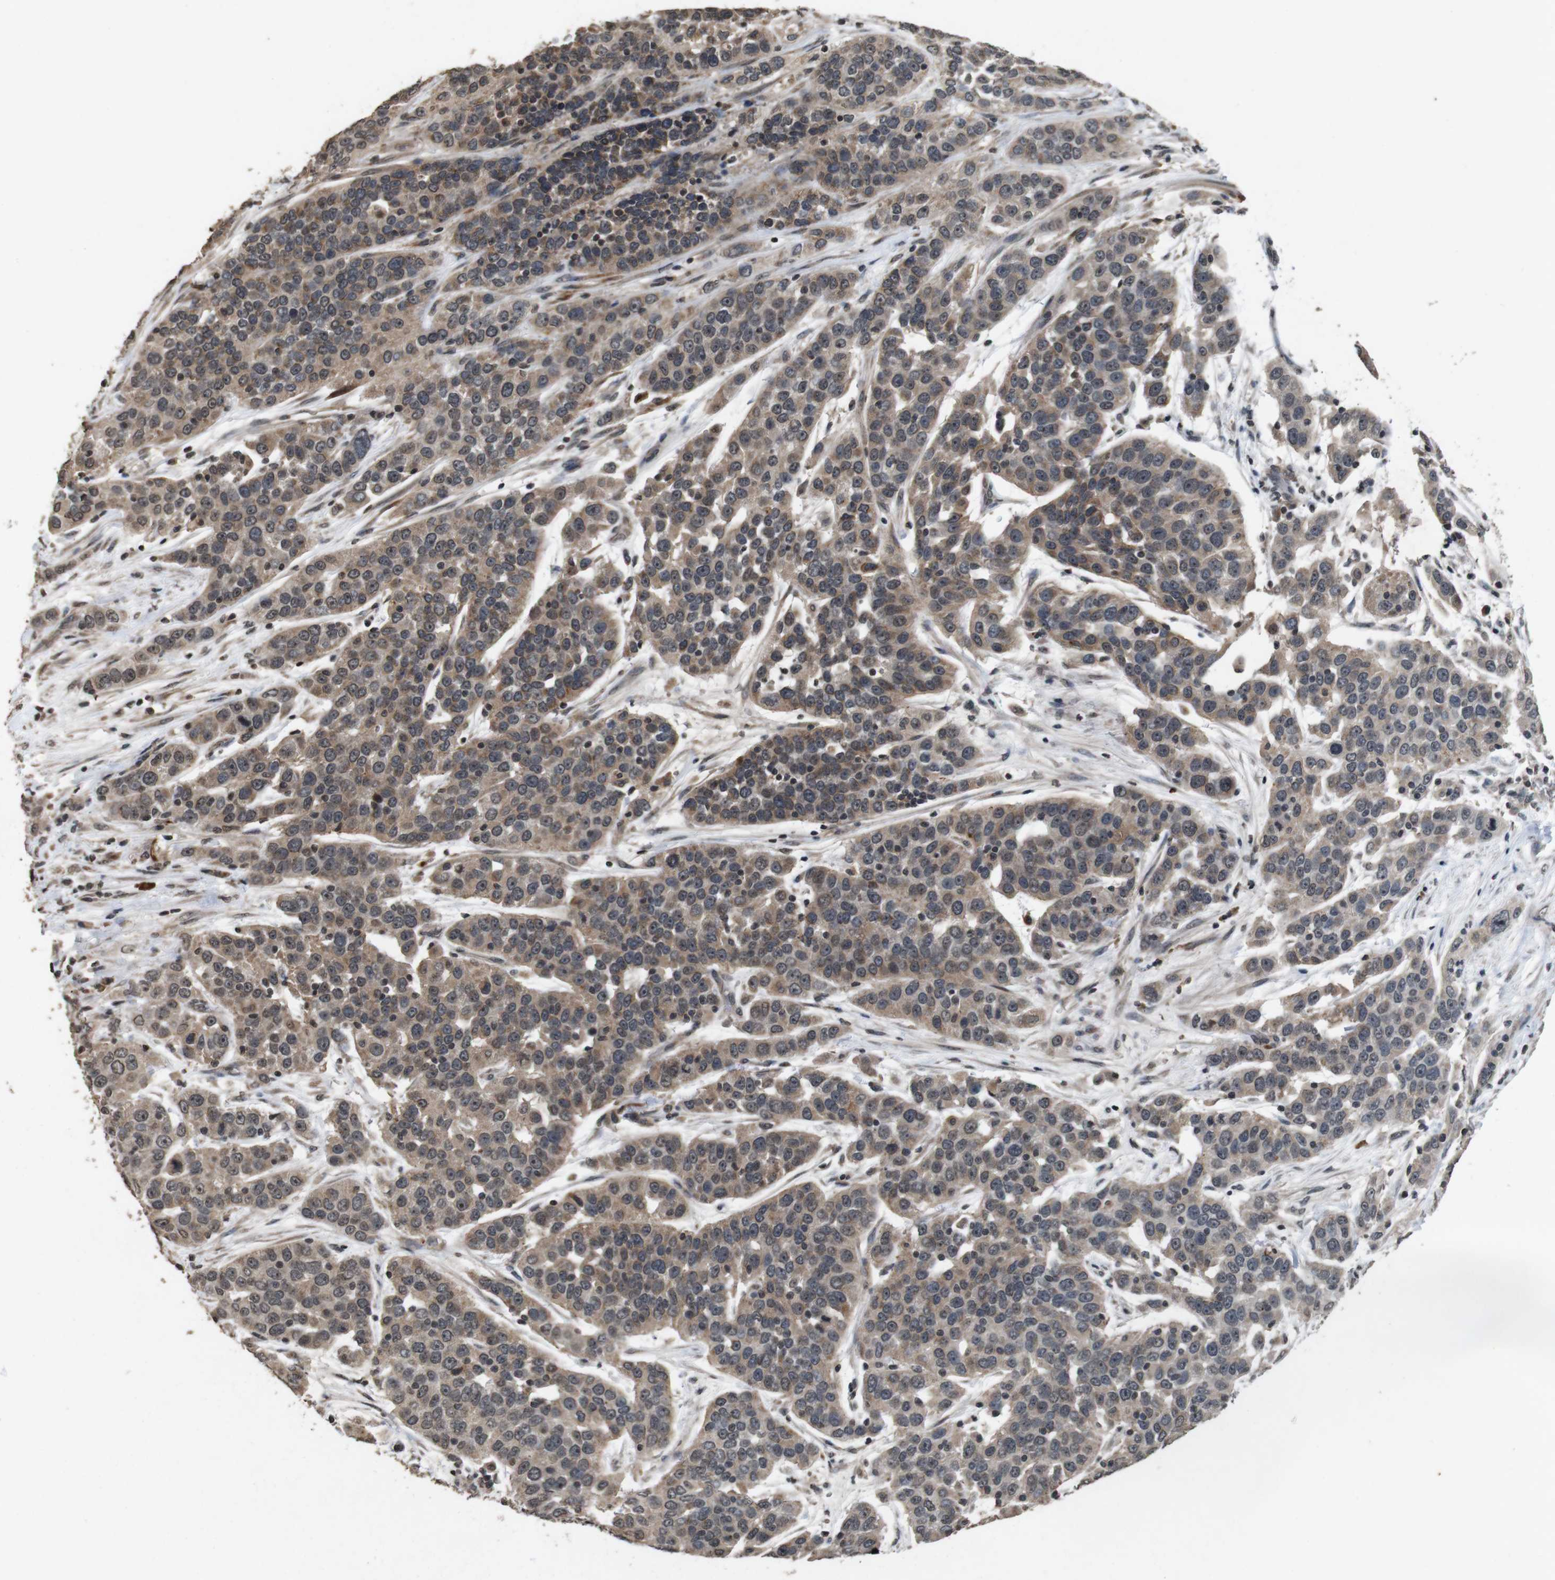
{"staining": {"intensity": "moderate", "quantity": ">75%", "location": "cytoplasmic/membranous,nuclear"}, "tissue": "urothelial cancer", "cell_type": "Tumor cells", "image_type": "cancer", "snomed": [{"axis": "morphology", "description": "Urothelial carcinoma, High grade"}, {"axis": "topography", "description": "Urinary bladder"}], "caption": "Human urothelial cancer stained with a brown dye reveals moderate cytoplasmic/membranous and nuclear positive expression in approximately >75% of tumor cells.", "gene": "SORL1", "patient": {"sex": "female", "age": 80}}